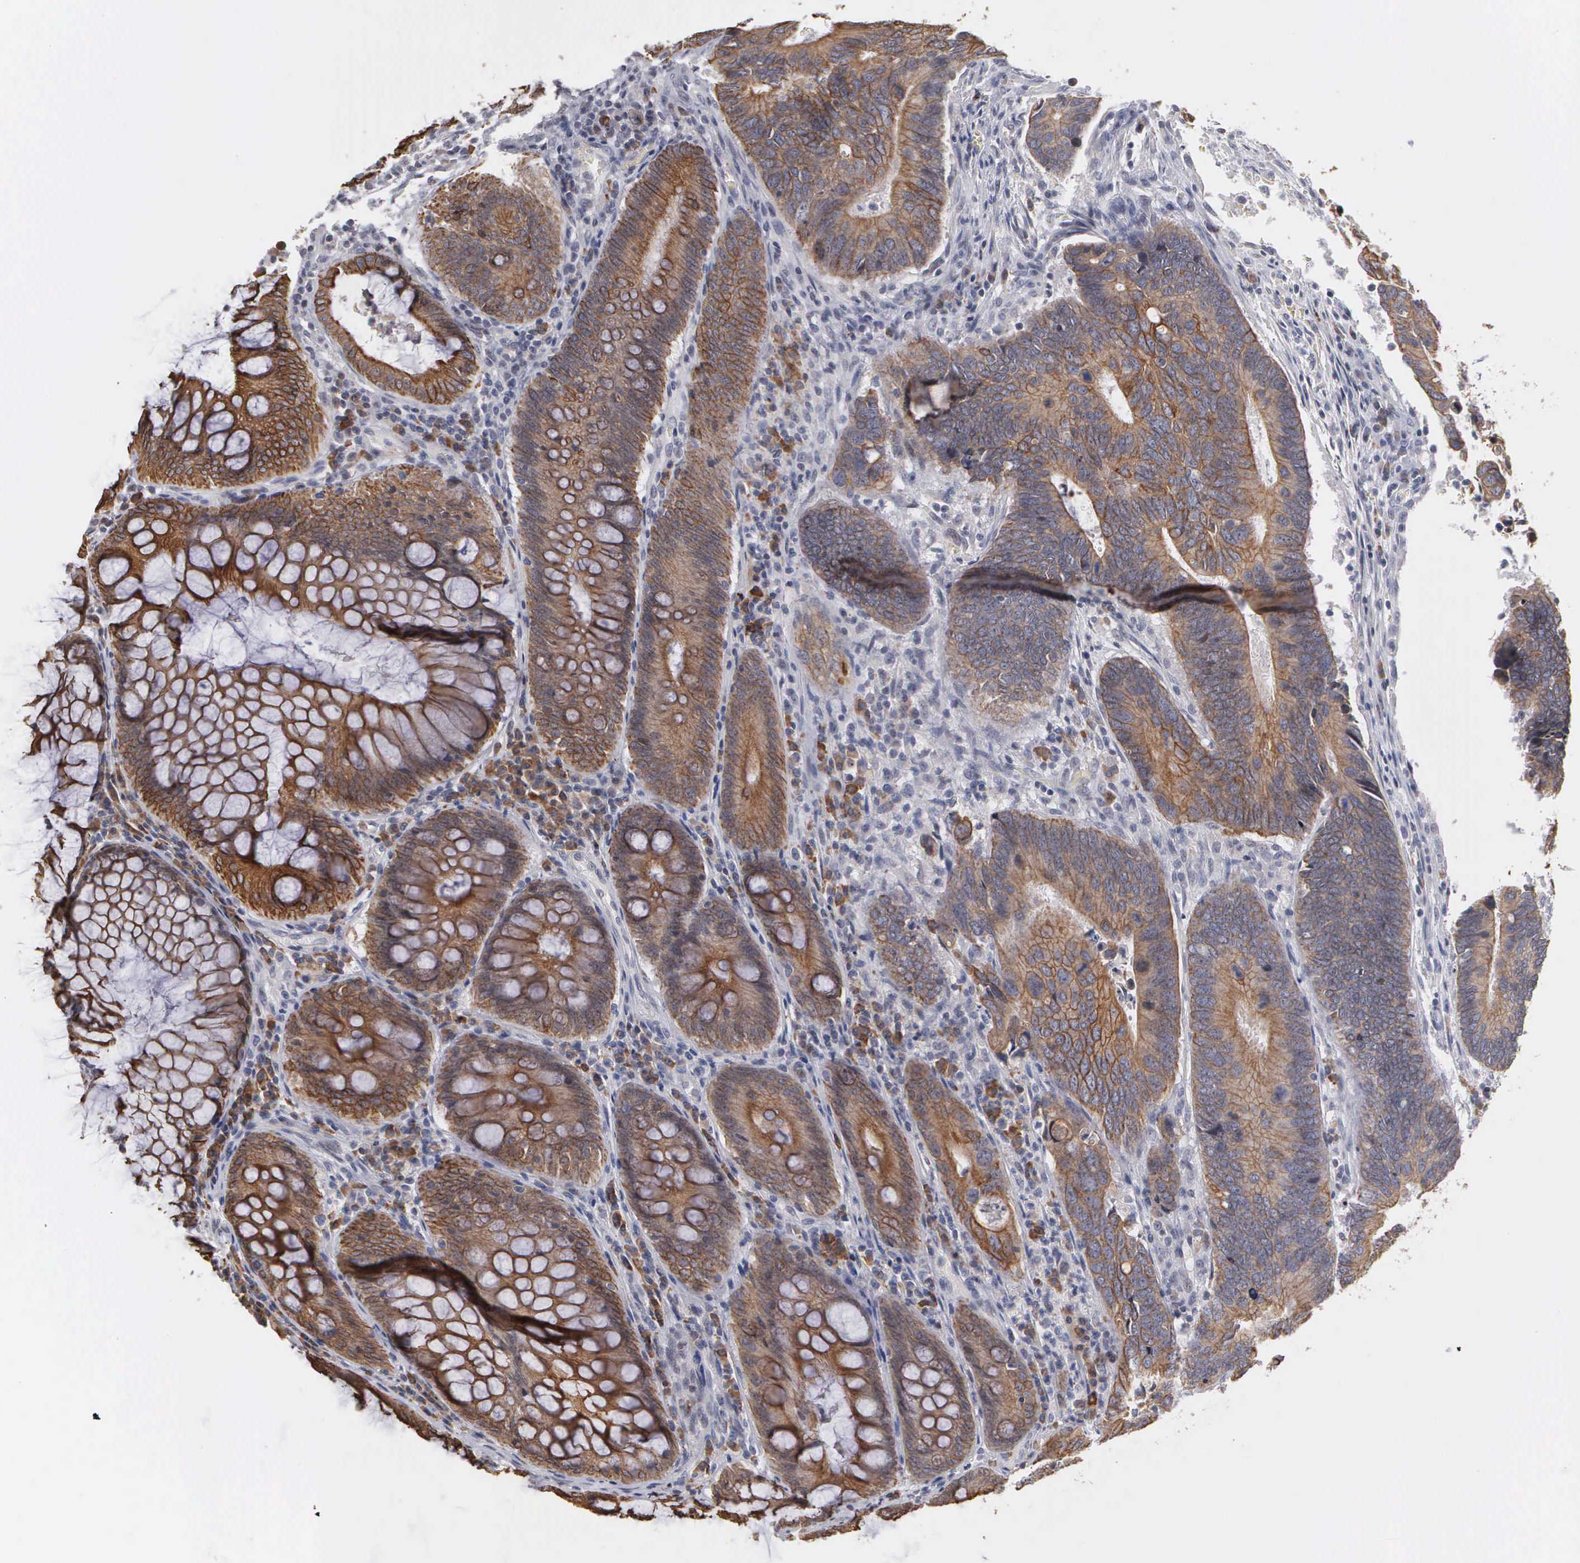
{"staining": {"intensity": "moderate", "quantity": ">75%", "location": "cytoplasmic/membranous"}, "tissue": "colorectal cancer", "cell_type": "Tumor cells", "image_type": "cancer", "snomed": [{"axis": "morphology", "description": "Adenocarcinoma, NOS"}, {"axis": "topography", "description": "Colon"}], "caption": "Colorectal cancer tissue demonstrates moderate cytoplasmic/membranous expression in approximately >75% of tumor cells", "gene": "WDR89", "patient": {"sex": "male", "age": 49}}